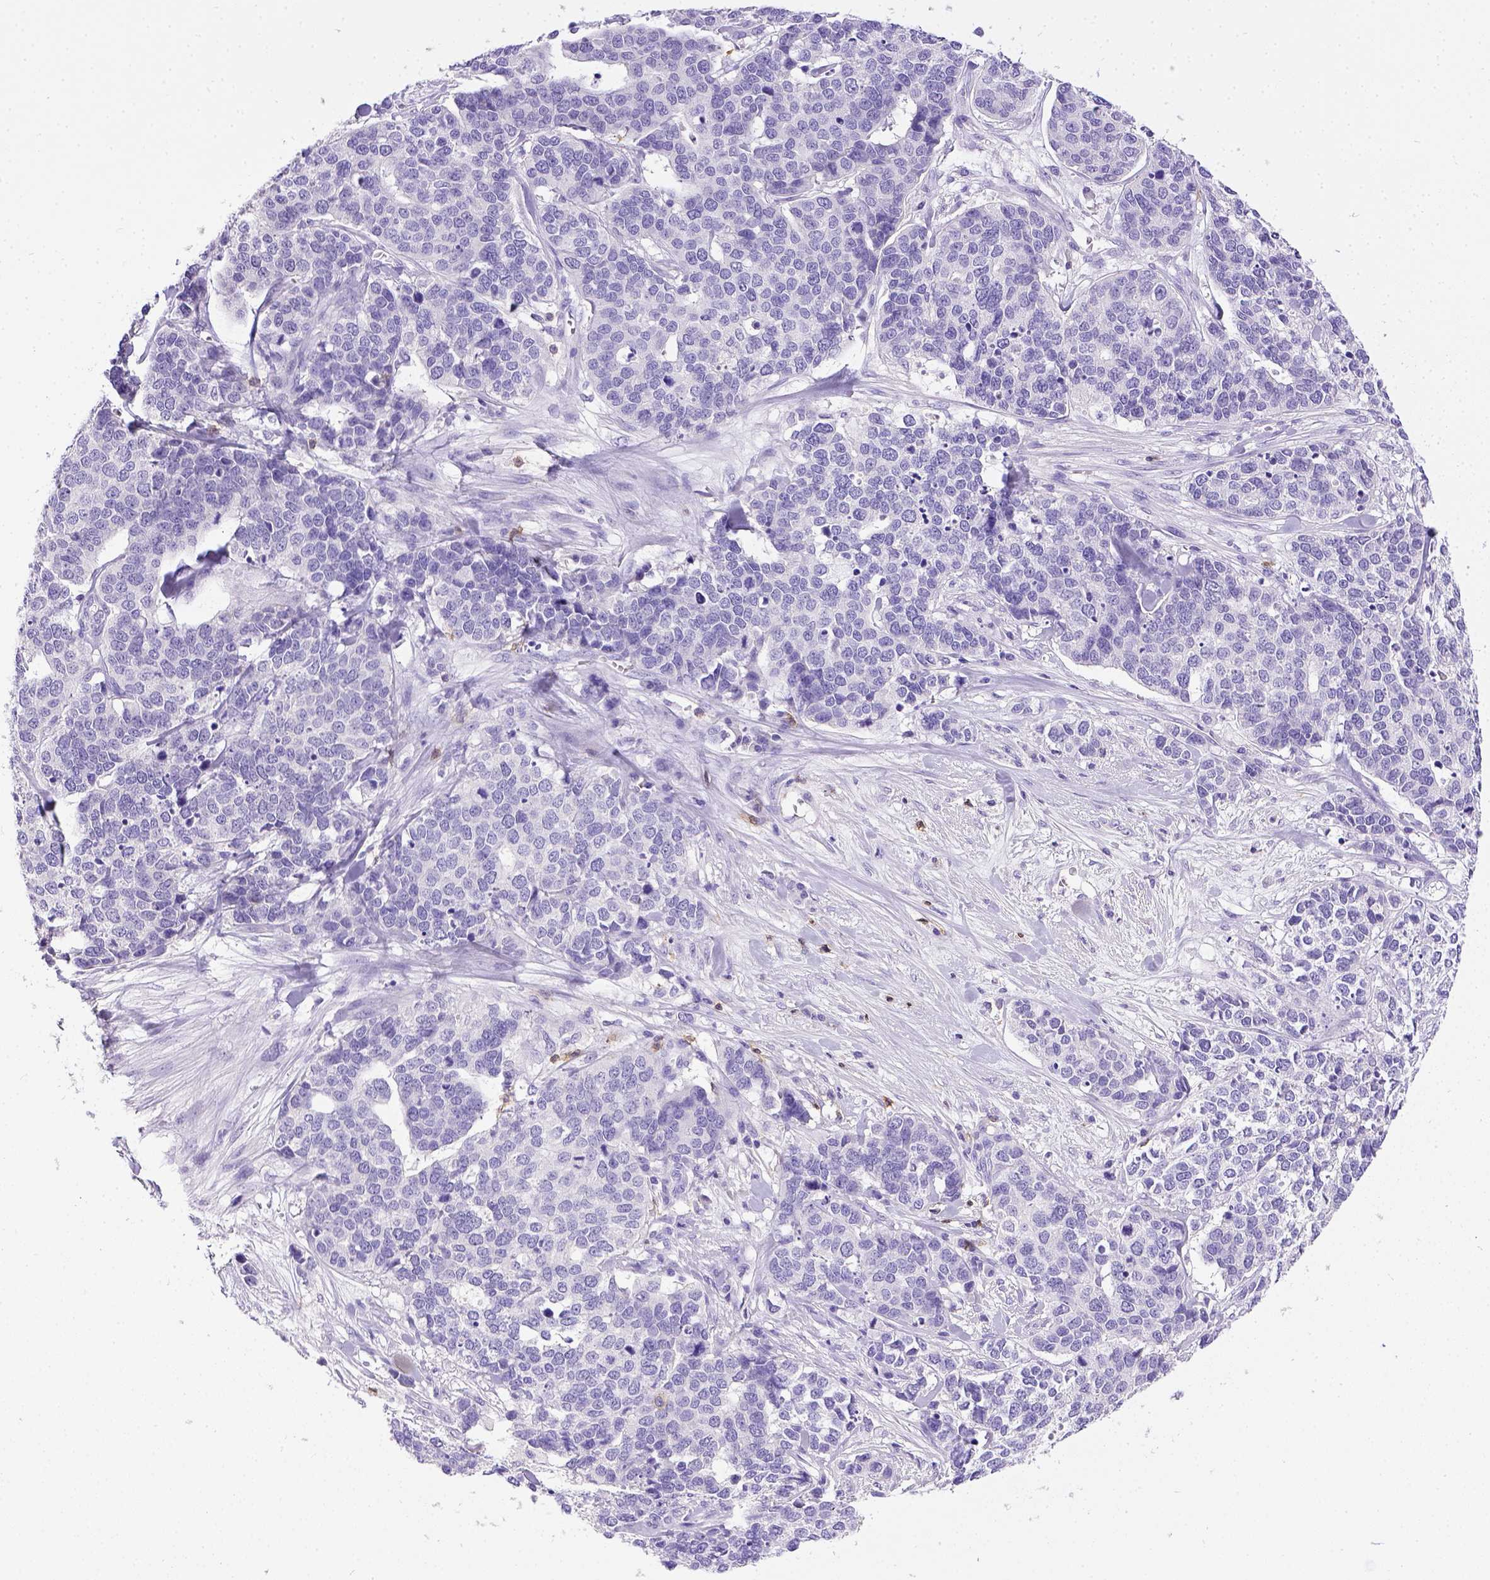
{"staining": {"intensity": "negative", "quantity": "none", "location": "none"}, "tissue": "ovarian cancer", "cell_type": "Tumor cells", "image_type": "cancer", "snomed": [{"axis": "morphology", "description": "Carcinoma, endometroid"}, {"axis": "topography", "description": "Ovary"}], "caption": "This histopathology image is of endometroid carcinoma (ovarian) stained with immunohistochemistry to label a protein in brown with the nuclei are counter-stained blue. There is no positivity in tumor cells.", "gene": "CD3E", "patient": {"sex": "female", "age": 65}}